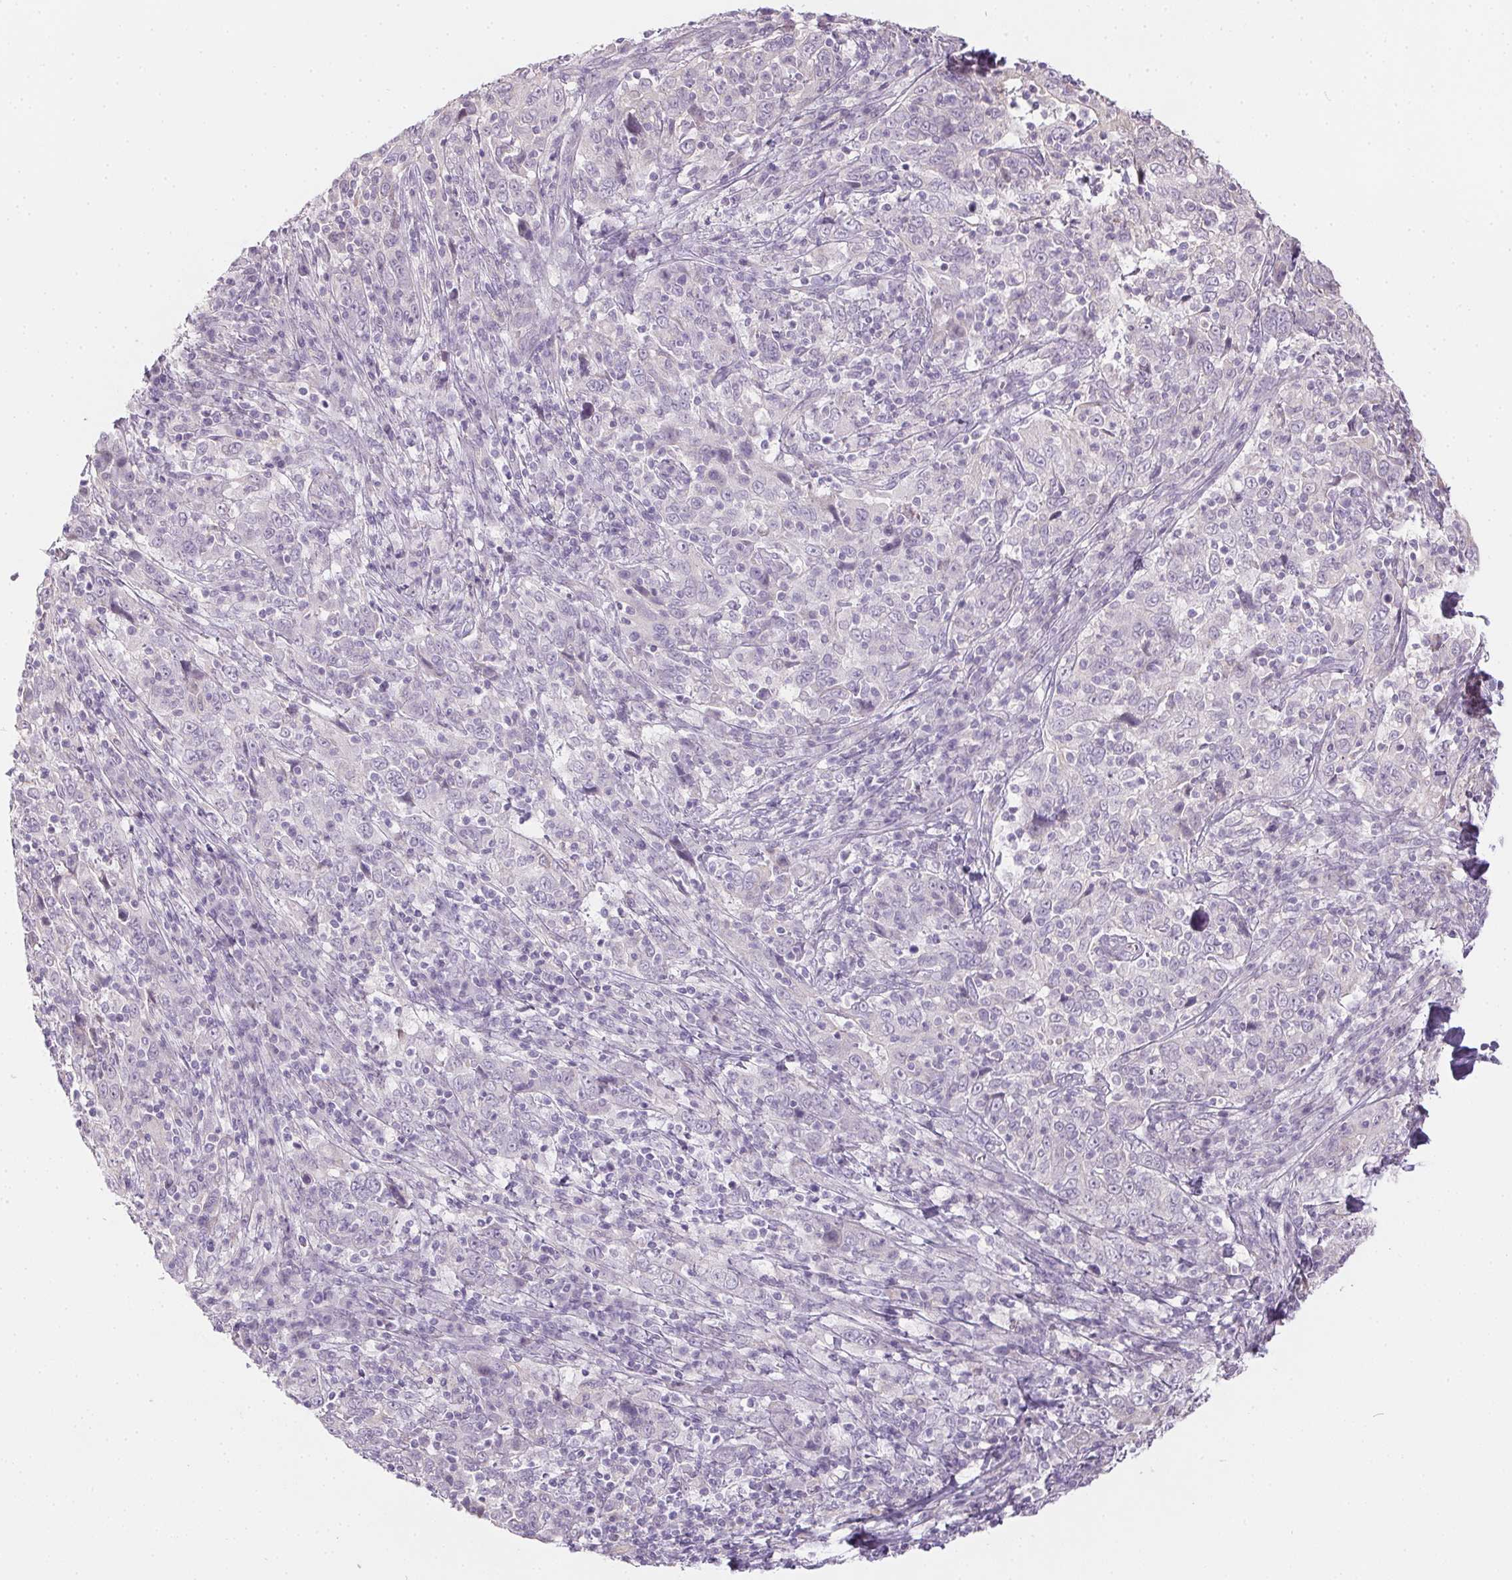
{"staining": {"intensity": "negative", "quantity": "none", "location": "none"}, "tissue": "cervical cancer", "cell_type": "Tumor cells", "image_type": "cancer", "snomed": [{"axis": "morphology", "description": "Squamous cell carcinoma, NOS"}, {"axis": "topography", "description": "Cervix"}], "caption": "DAB immunohistochemical staining of human cervical cancer (squamous cell carcinoma) displays no significant expression in tumor cells.", "gene": "CTCFL", "patient": {"sex": "female", "age": 46}}